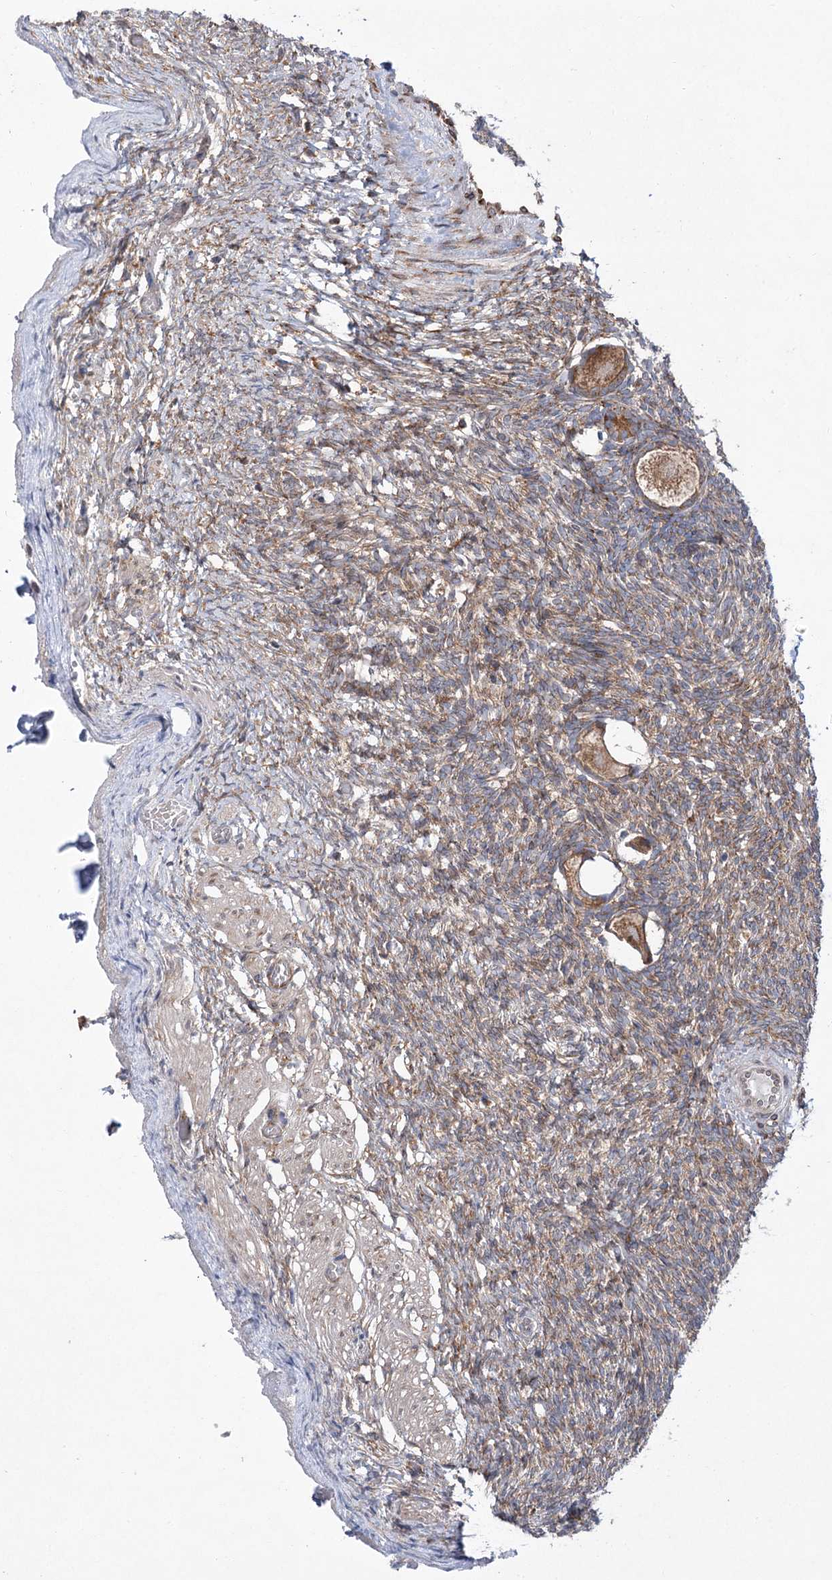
{"staining": {"intensity": "moderate", "quantity": ">75%", "location": "cytoplasmic/membranous"}, "tissue": "ovary", "cell_type": "Follicle cells", "image_type": "normal", "snomed": [{"axis": "morphology", "description": "Normal tissue, NOS"}, {"axis": "topography", "description": "Ovary"}], "caption": "Immunohistochemistry (IHC) staining of unremarkable ovary, which reveals medium levels of moderate cytoplasmic/membranous positivity in approximately >75% of follicle cells indicating moderate cytoplasmic/membranous protein staining. The staining was performed using DAB (brown) for protein detection and nuclei were counterstained in hematoxylin (blue).", "gene": "VWA2", "patient": {"sex": "female", "age": 34}}